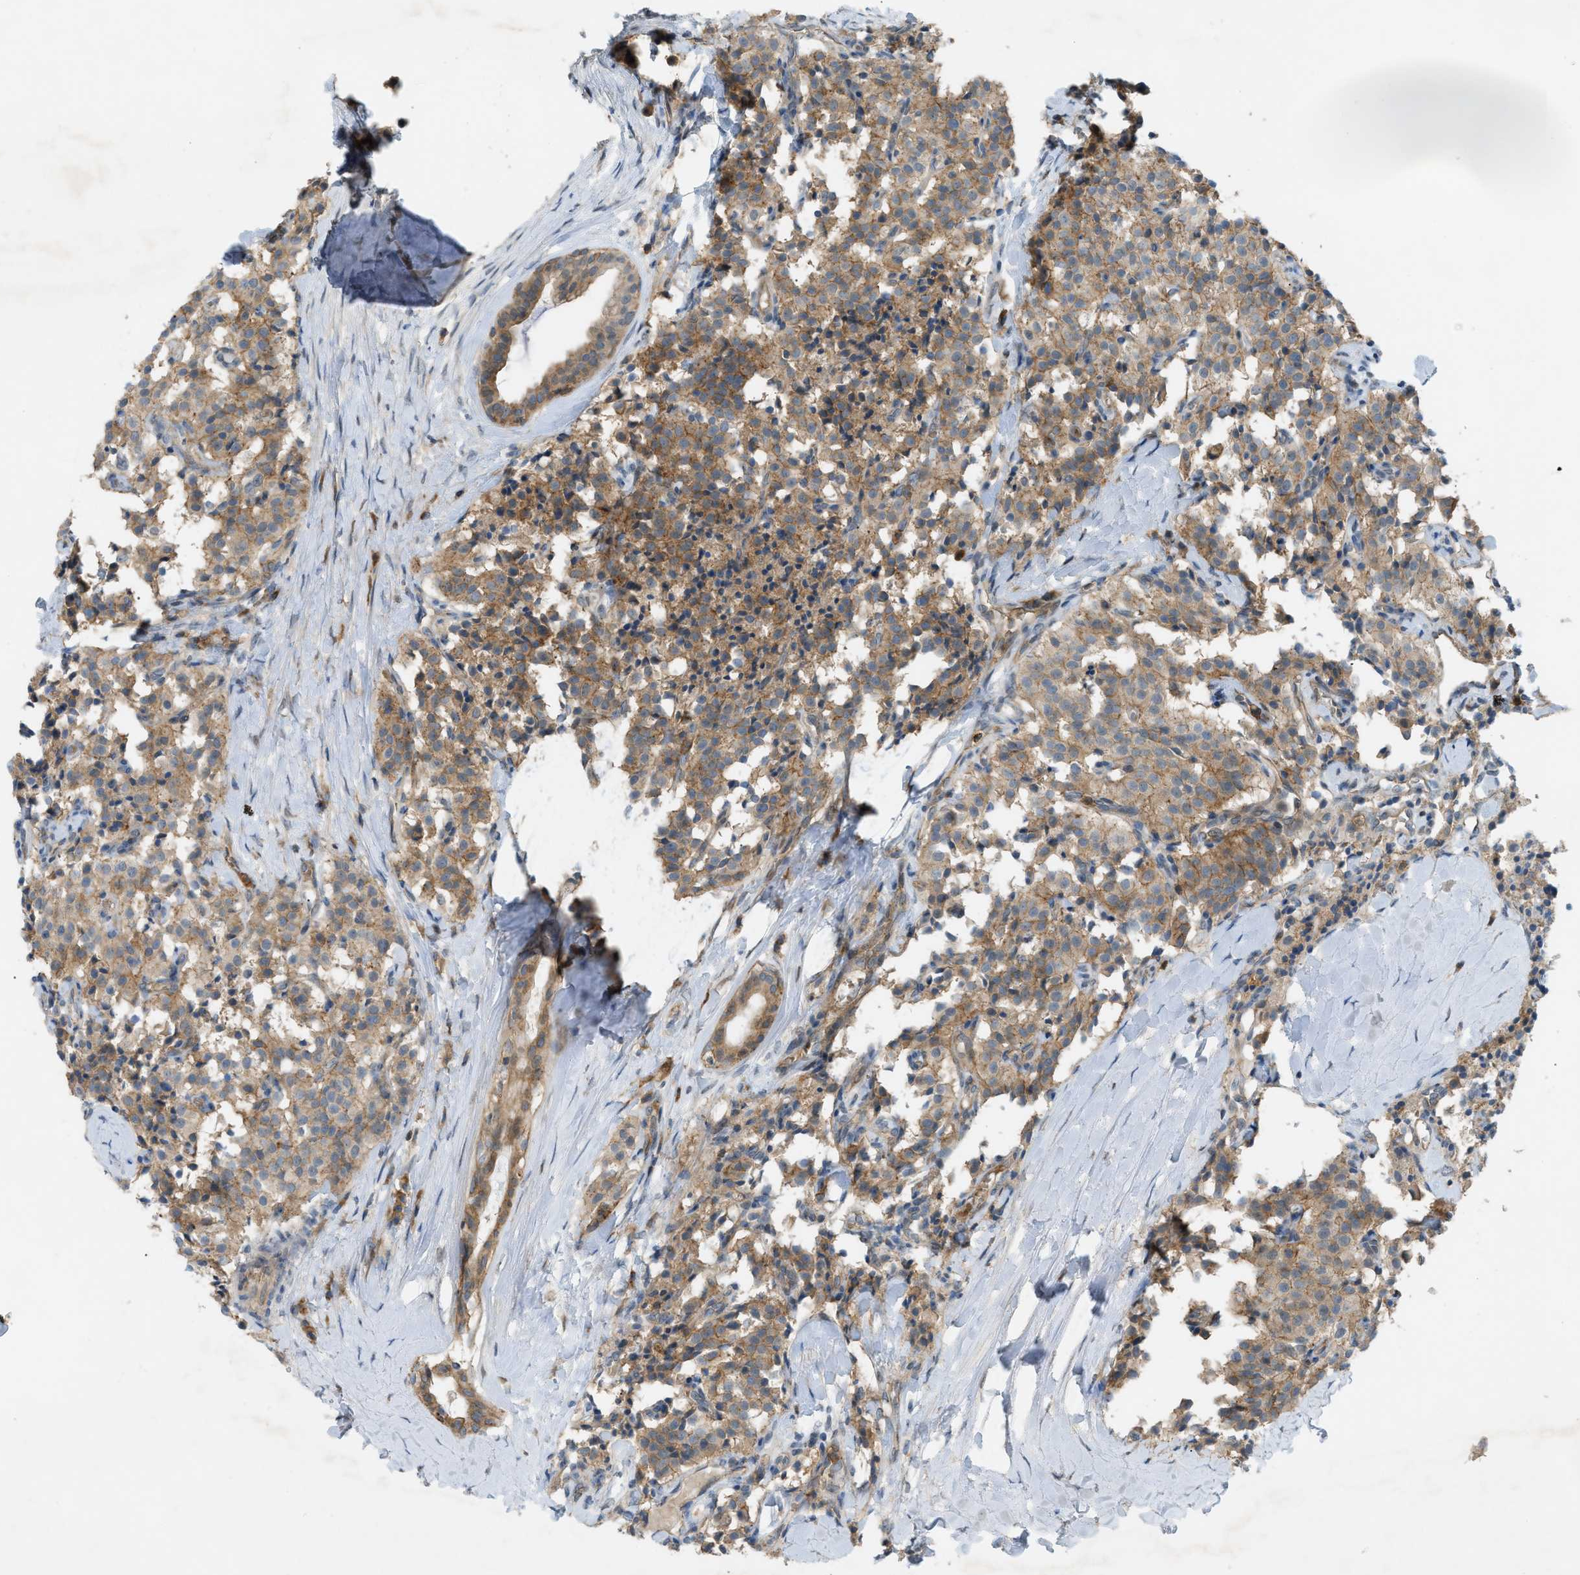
{"staining": {"intensity": "strong", "quantity": "25%-75%", "location": "cytoplasmic/membranous"}, "tissue": "carcinoid", "cell_type": "Tumor cells", "image_type": "cancer", "snomed": [{"axis": "morphology", "description": "Carcinoid, malignant, NOS"}, {"axis": "topography", "description": "Lung"}], "caption": "Immunohistochemistry (IHC) (DAB (3,3'-diaminobenzidine)) staining of carcinoid (malignant) shows strong cytoplasmic/membranous protein staining in approximately 25%-75% of tumor cells.", "gene": "GRK6", "patient": {"sex": "male", "age": 30}}